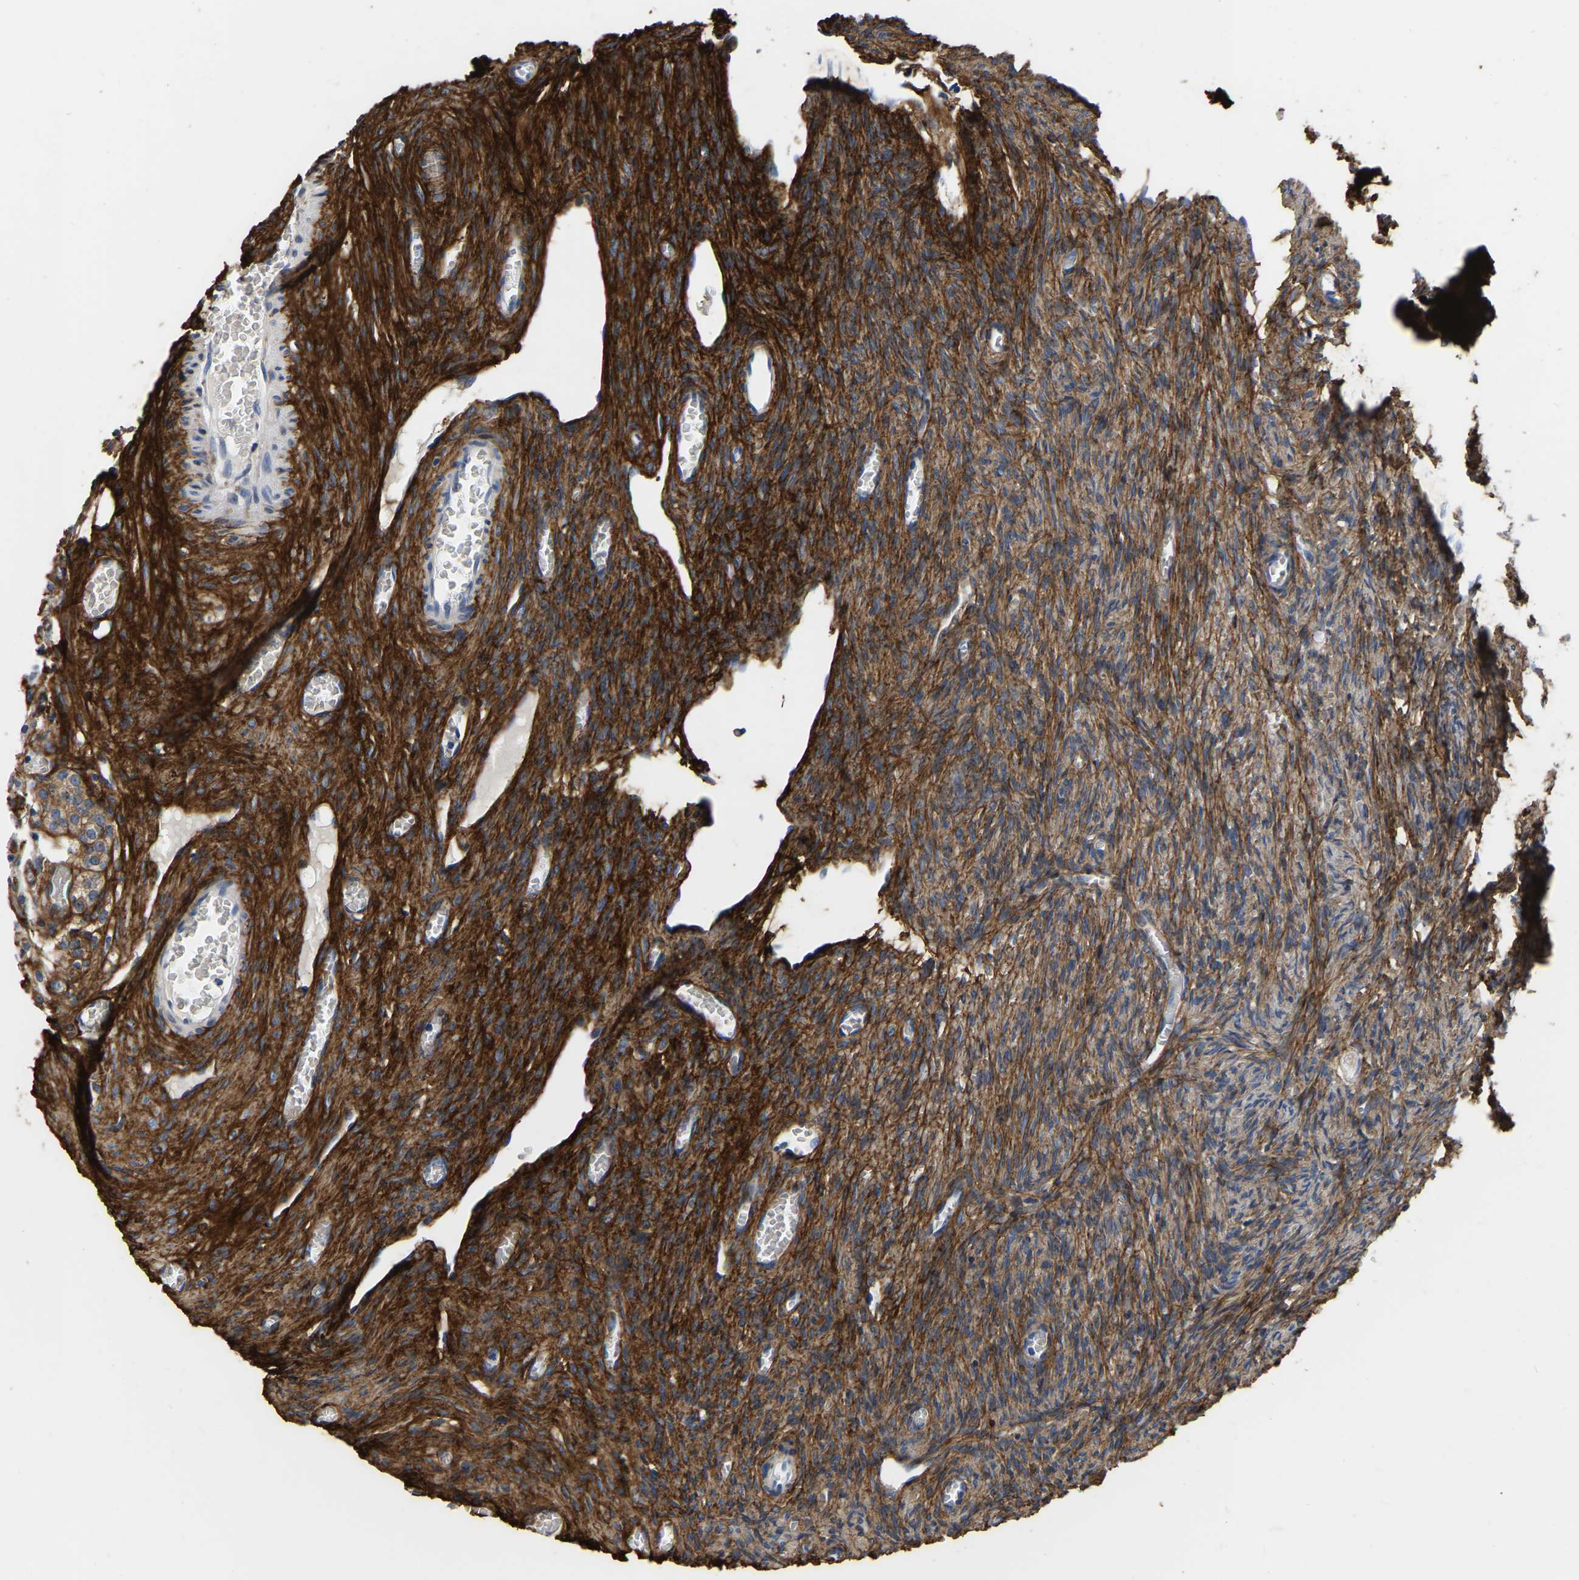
{"staining": {"intensity": "moderate", "quantity": ">75%", "location": "cytoplasmic/membranous"}, "tissue": "ovary", "cell_type": "Ovarian stroma cells", "image_type": "normal", "snomed": [{"axis": "morphology", "description": "Normal tissue, NOS"}, {"axis": "topography", "description": "Ovary"}], "caption": "A photomicrograph of human ovary stained for a protein displays moderate cytoplasmic/membranous brown staining in ovarian stroma cells.", "gene": "COL6A1", "patient": {"sex": "female", "age": 27}}